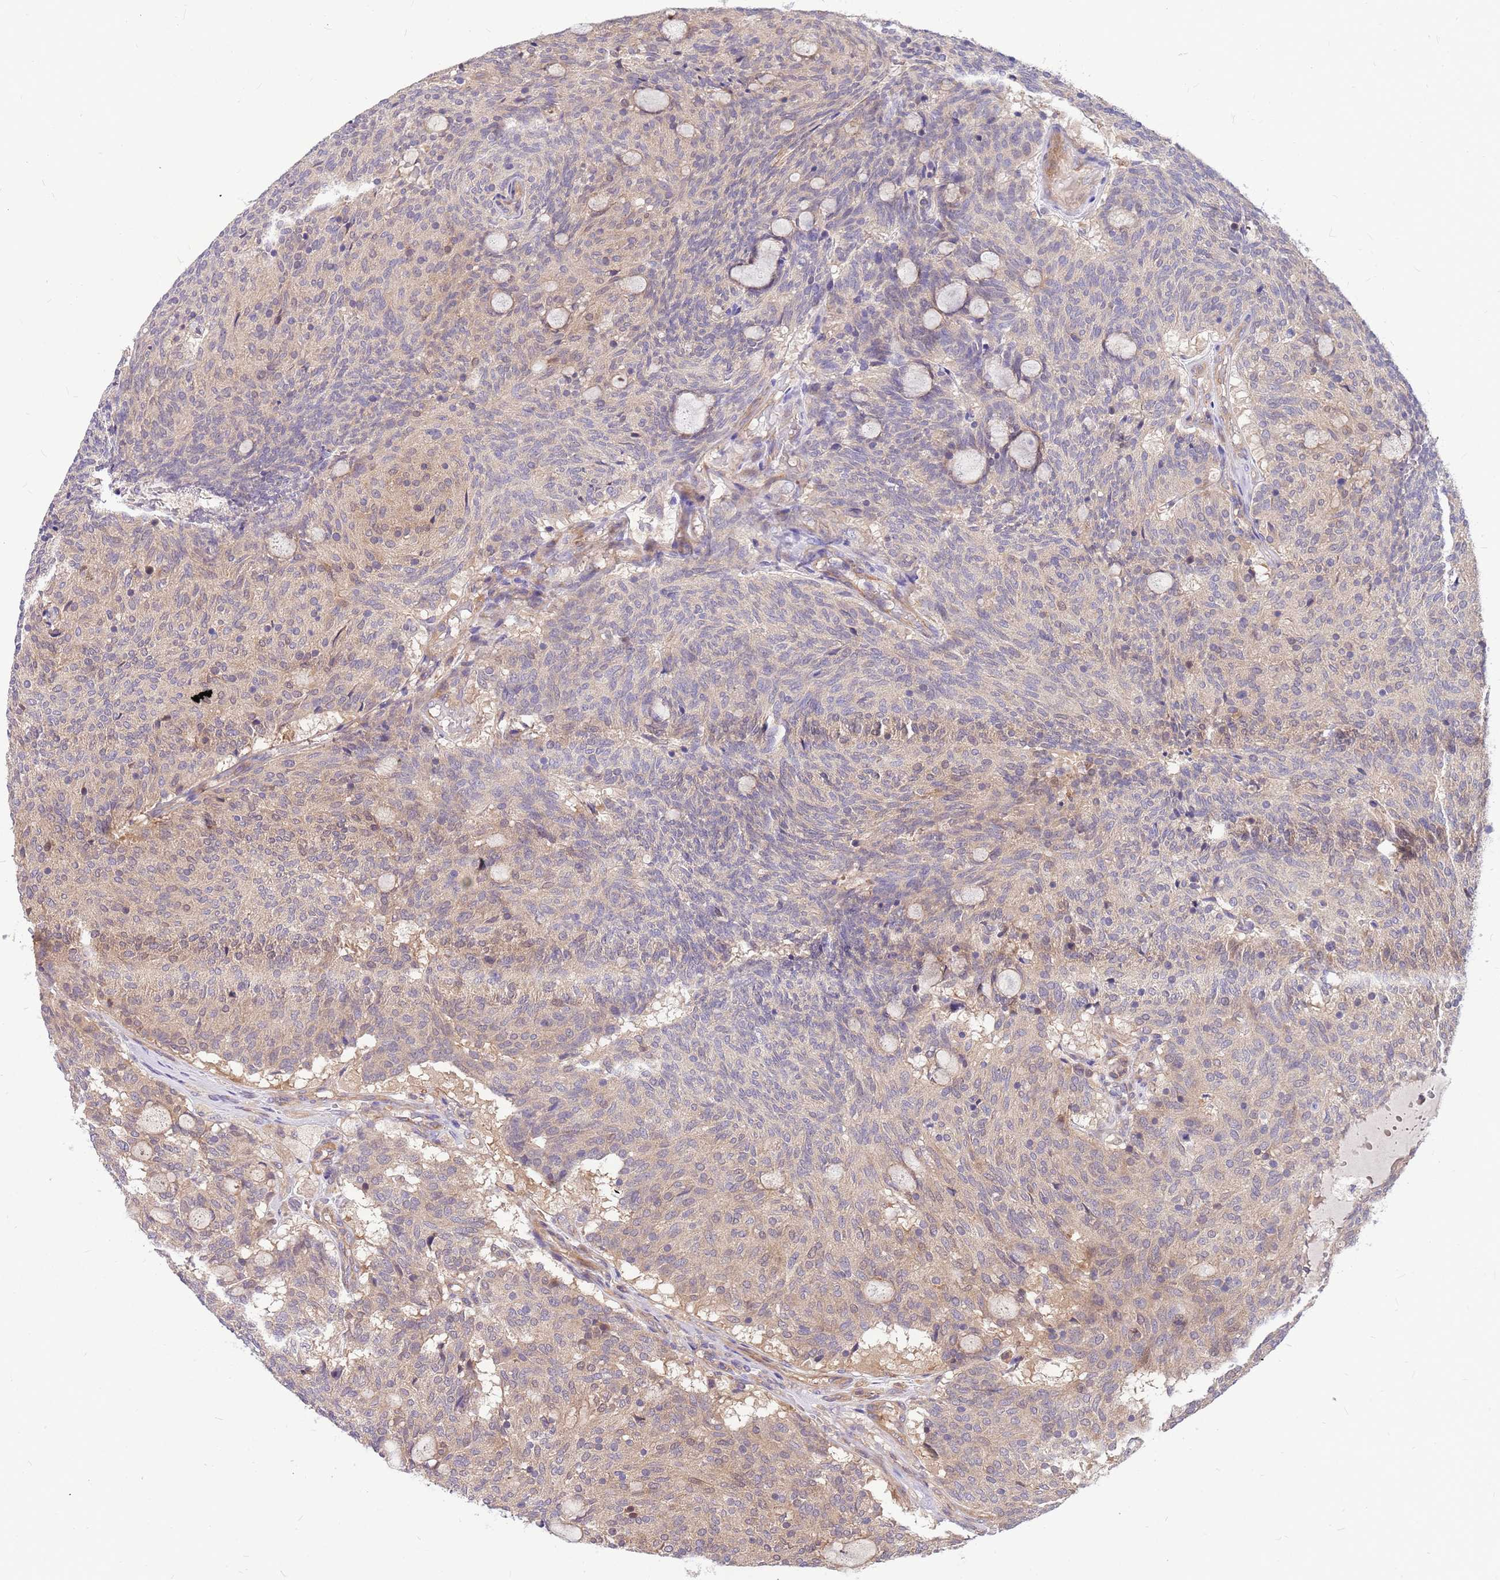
{"staining": {"intensity": "weak", "quantity": "<25%", "location": "cytoplasmic/membranous"}, "tissue": "carcinoid", "cell_type": "Tumor cells", "image_type": "cancer", "snomed": [{"axis": "morphology", "description": "Carcinoid, malignant, NOS"}, {"axis": "topography", "description": "Pancreas"}], "caption": "Photomicrograph shows no significant protein expression in tumor cells of carcinoid (malignant).", "gene": "MVD", "patient": {"sex": "female", "age": 54}}